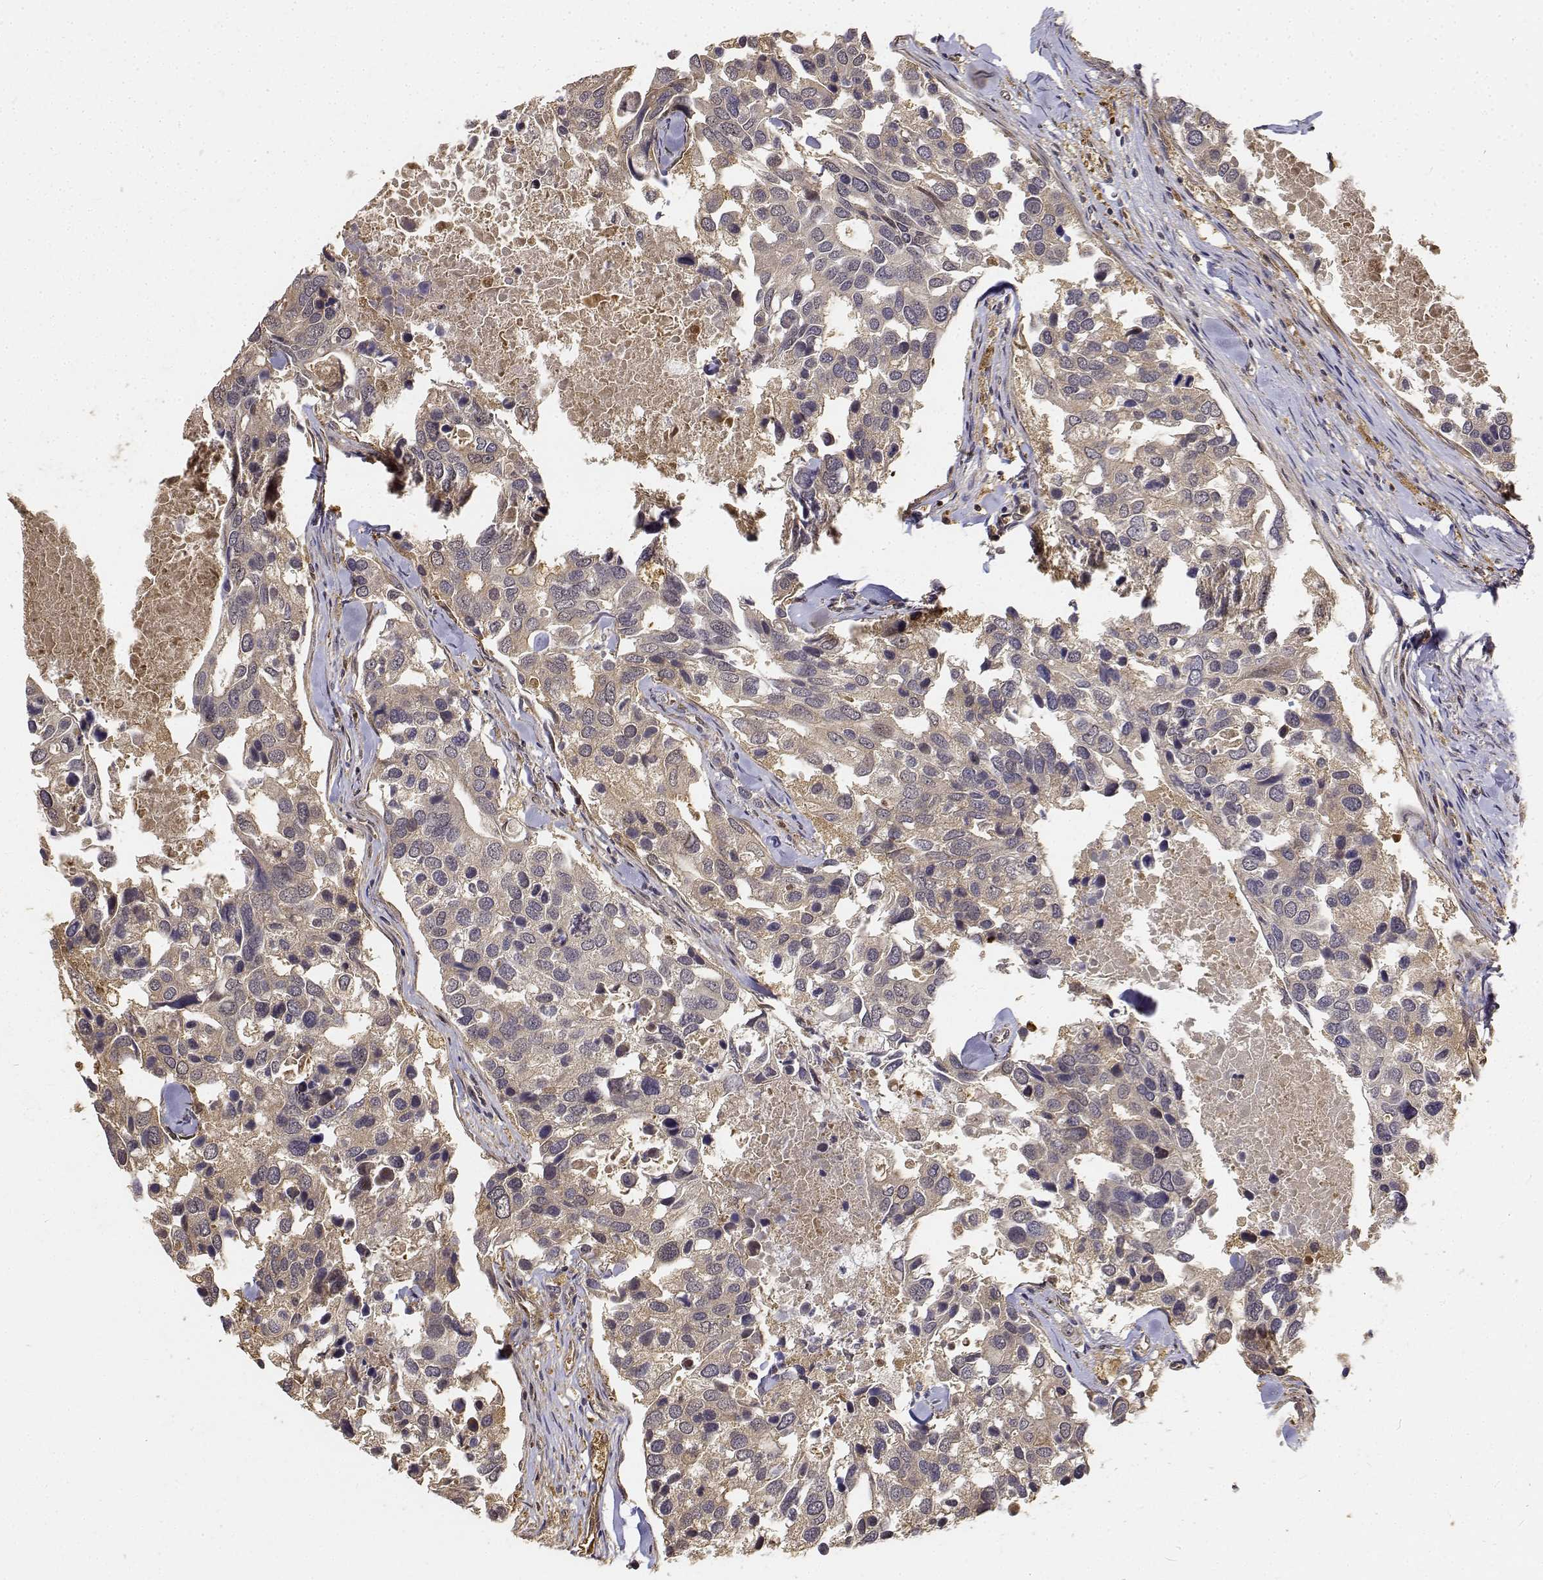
{"staining": {"intensity": "negative", "quantity": "none", "location": "none"}, "tissue": "breast cancer", "cell_type": "Tumor cells", "image_type": "cancer", "snomed": [{"axis": "morphology", "description": "Duct carcinoma"}, {"axis": "topography", "description": "Breast"}], "caption": "The image displays no significant staining in tumor cells of breast cancer (intraductal carcinoma).", "gene": "PCID2", "patient": {"sex": "female", "age": 83}}